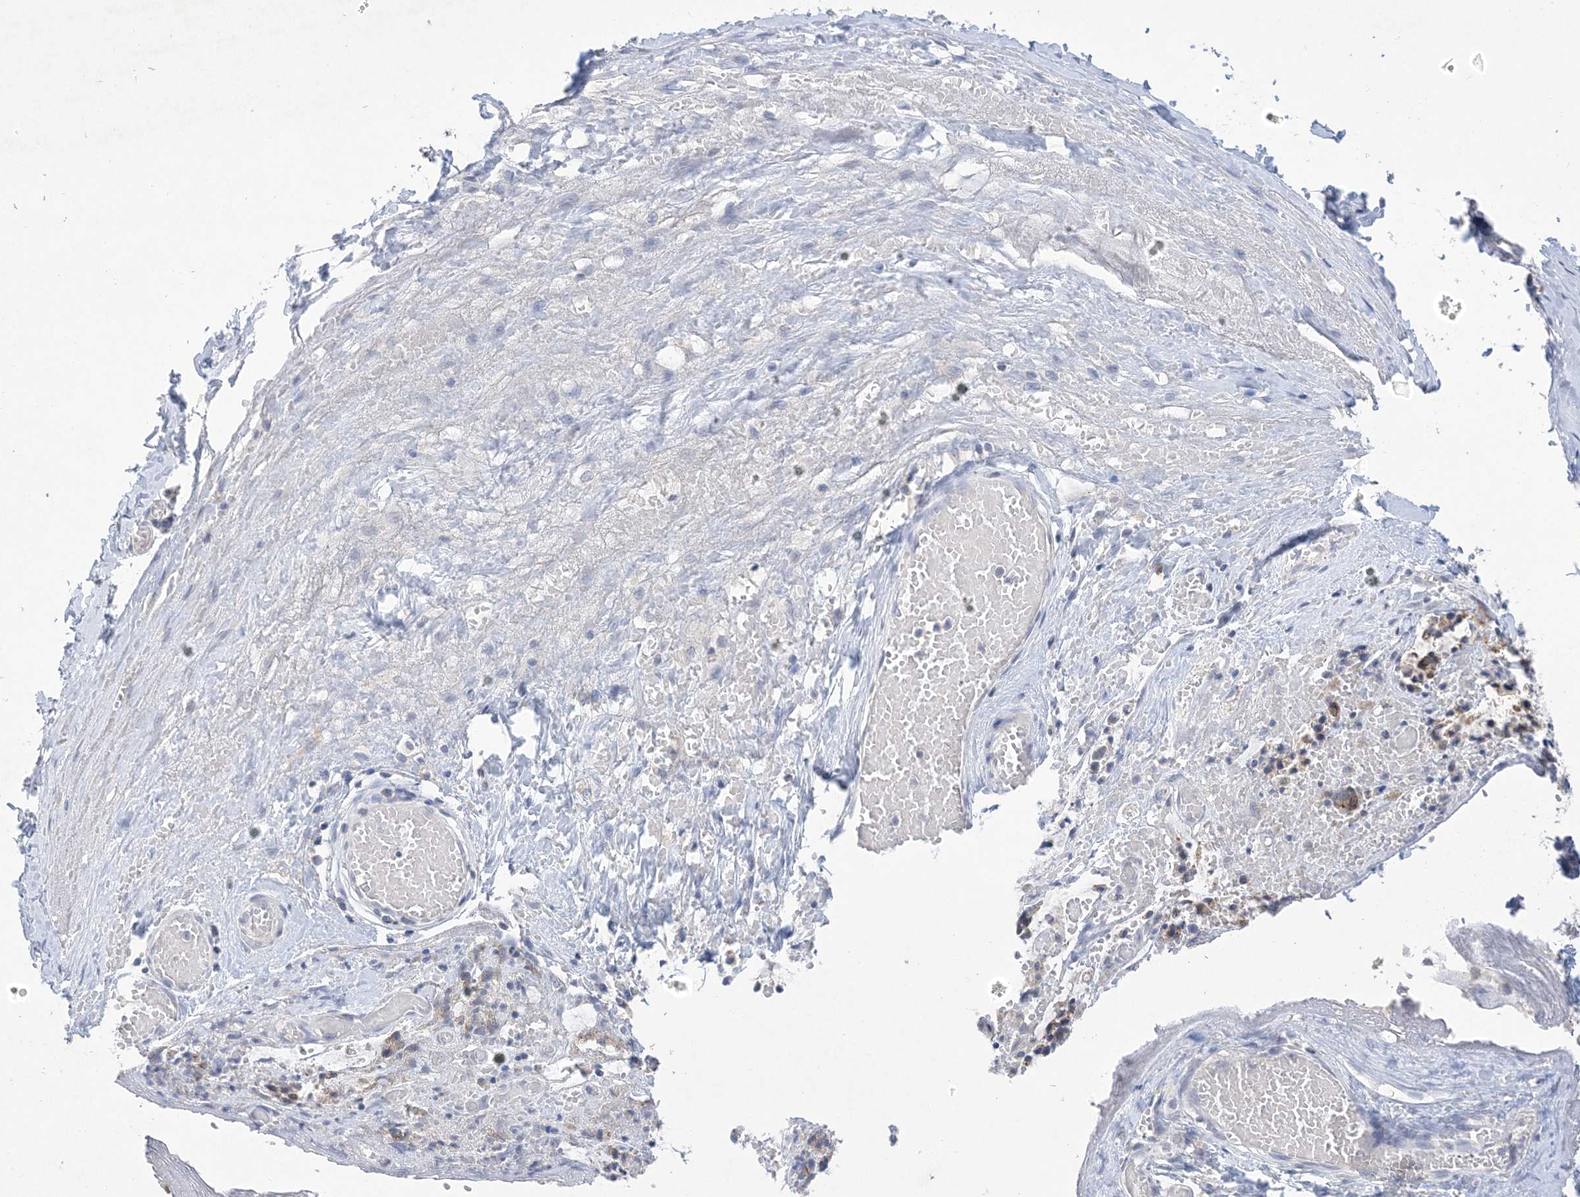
{"staining": {"intensity": "negative", "quantity": "none", "location": "none"}, "tissue": "smooth muscle", "cell_type": "Smooth muscle cells", "image_type": "normal", "snomed": [{"axis": "morphology", "description": "Normal tissue, NOS"}, {"axis": "morphology", "description": "Adenocarcinoma, NOS"}, {"axis": "topography", "description": "Colon"}, {"axis": "topography", "description": "Peripheral nerve tissue"}], "caption": "Immunohistochemistry (IHC) of unremarkable human smooth muscle demonstrates no staining in smooth muscle cells.", "gene": "DSC3", "patient": {"sex": "male", "age": 14}}